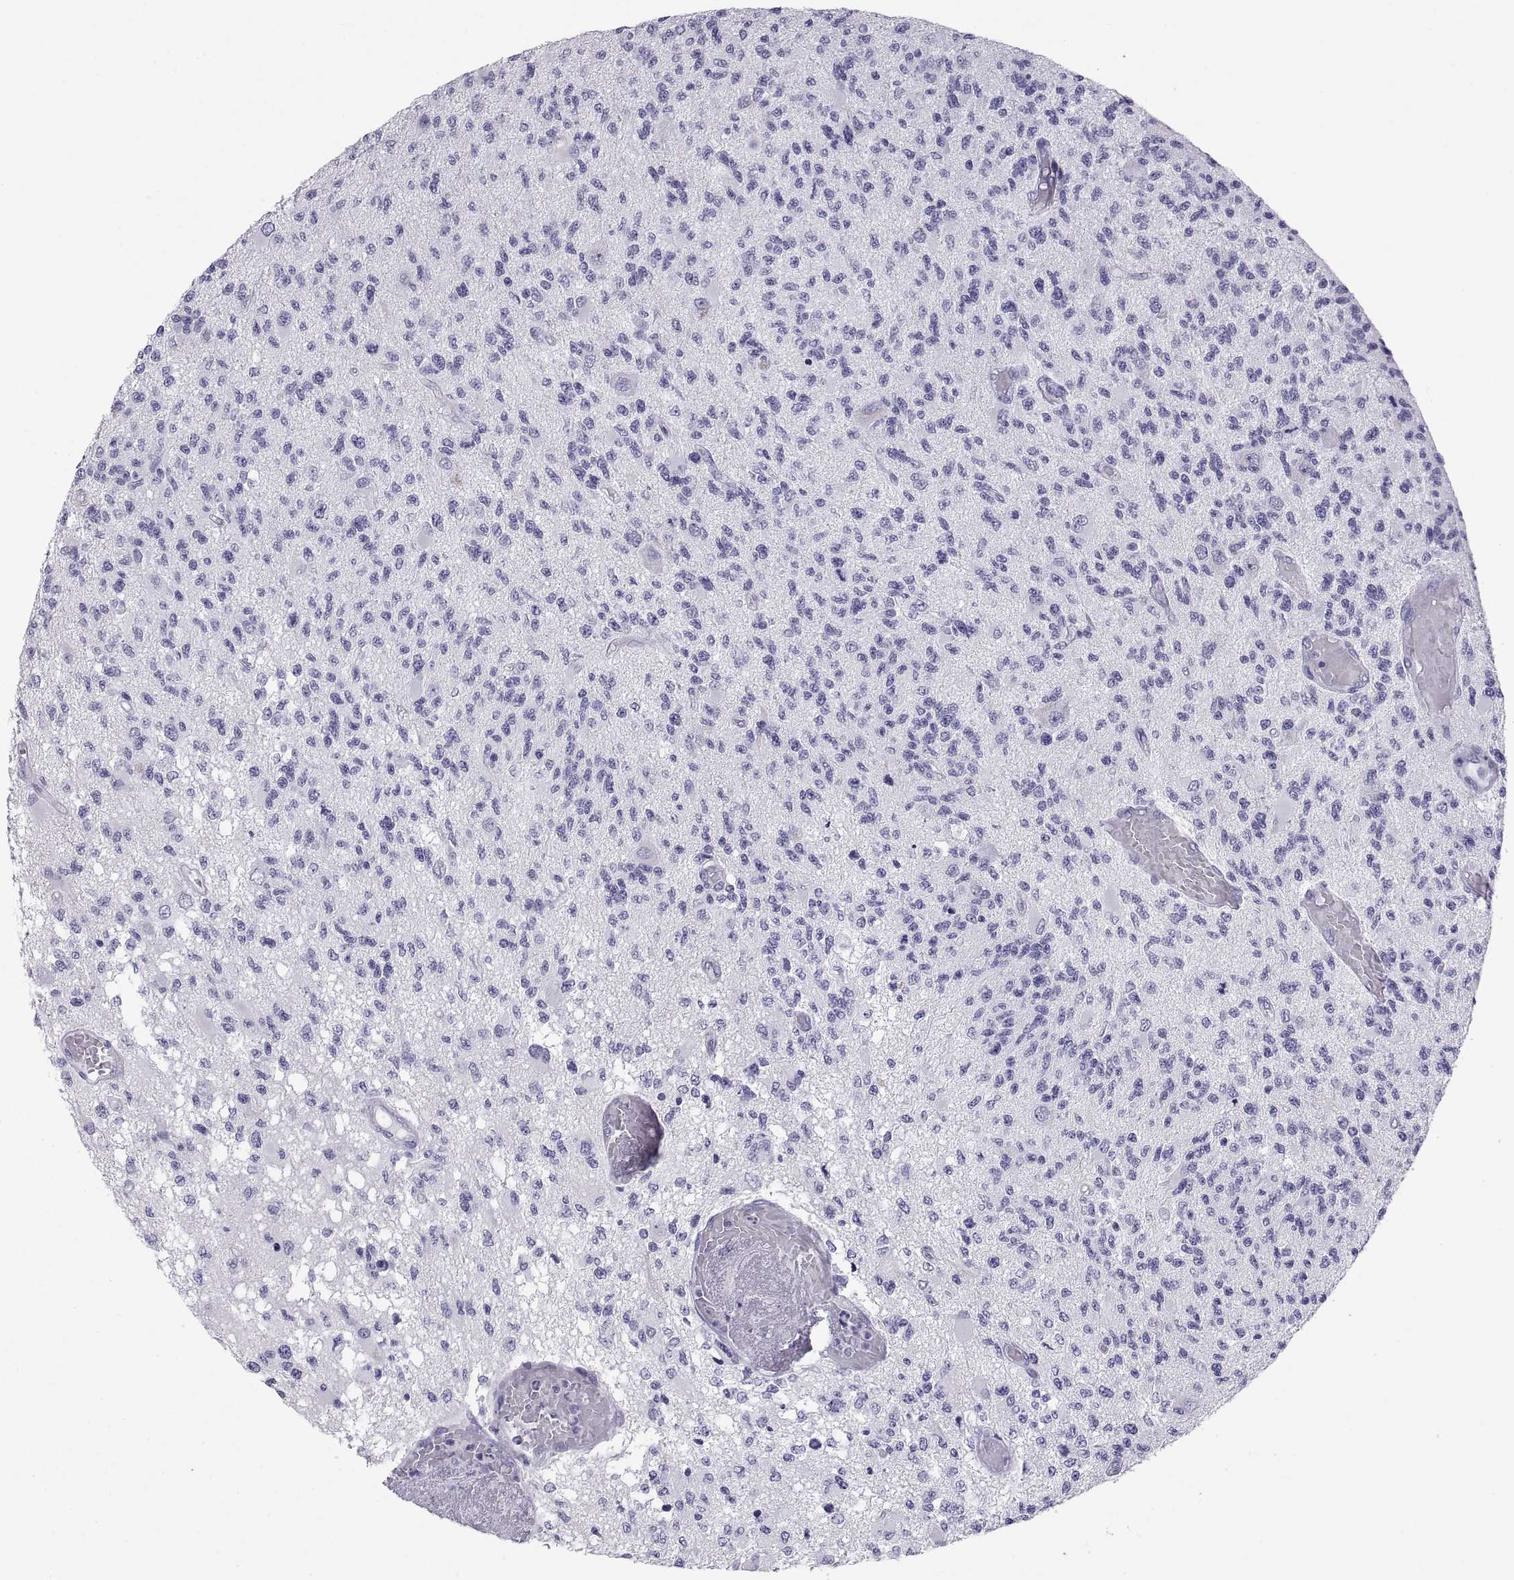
{"staining": {"intensity": "negative", "quantity": "none", "location": "none"}, "tissue": "glioma", "cell_type": "Tumor cells", "image_type": "cancer", "snomed": [{"axis": "morphology", "description": "Glioma, malignant, High grade"}, {"axis": "topography", "description": "Brain"}], "caption": "The histopathology image exhibits no staining of tumor cells in high-grade glioma (malignant). The staining is performed using DAB brown chromogen with nuclei counter-stained in using hematoxylin.", "gene": "CT47A10", "patient": {"sex": "female", "age": 63}}